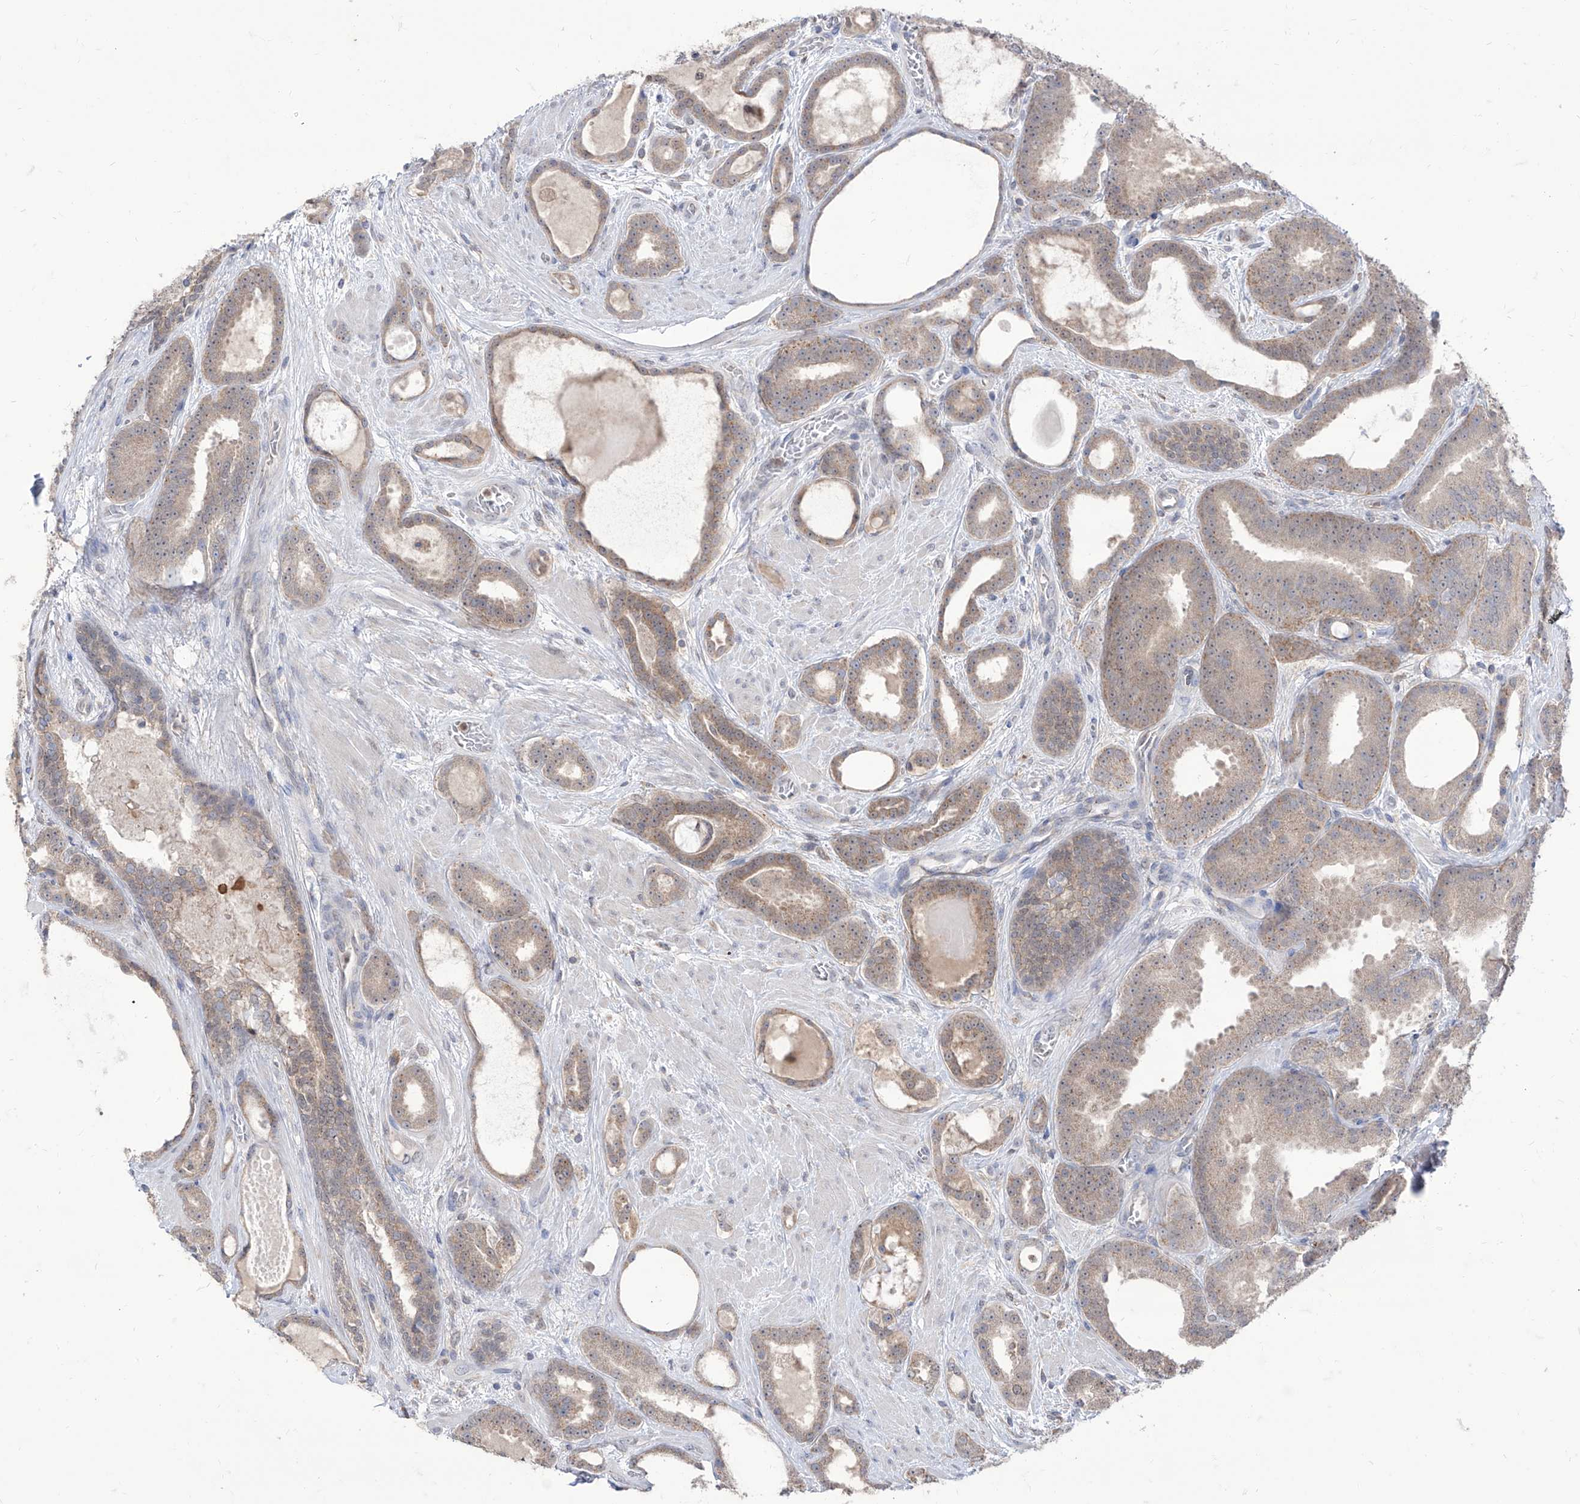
{"staining": {"intensity": "weak", "quantity": ">75%", "location": "cytoplasmic/membranous,nuclear"}, "tissue": "prostate cancer", "cell_type": "Tumor cells", "image_type": "cancer", "snomed": [{"axis": "morphology", "description": "Adenocarcinoma, High grade"}, {"axis": "topography", "description": "Prostate"}], "caption": "Prostate adenocarcinoma (high-grade) stained with IHC shows weak cytoplasmic/membranous and nuclear positivity in about >75% of tumor cells.", "gene": "BROX", "patient": {"sex": "male", "age": 60}}